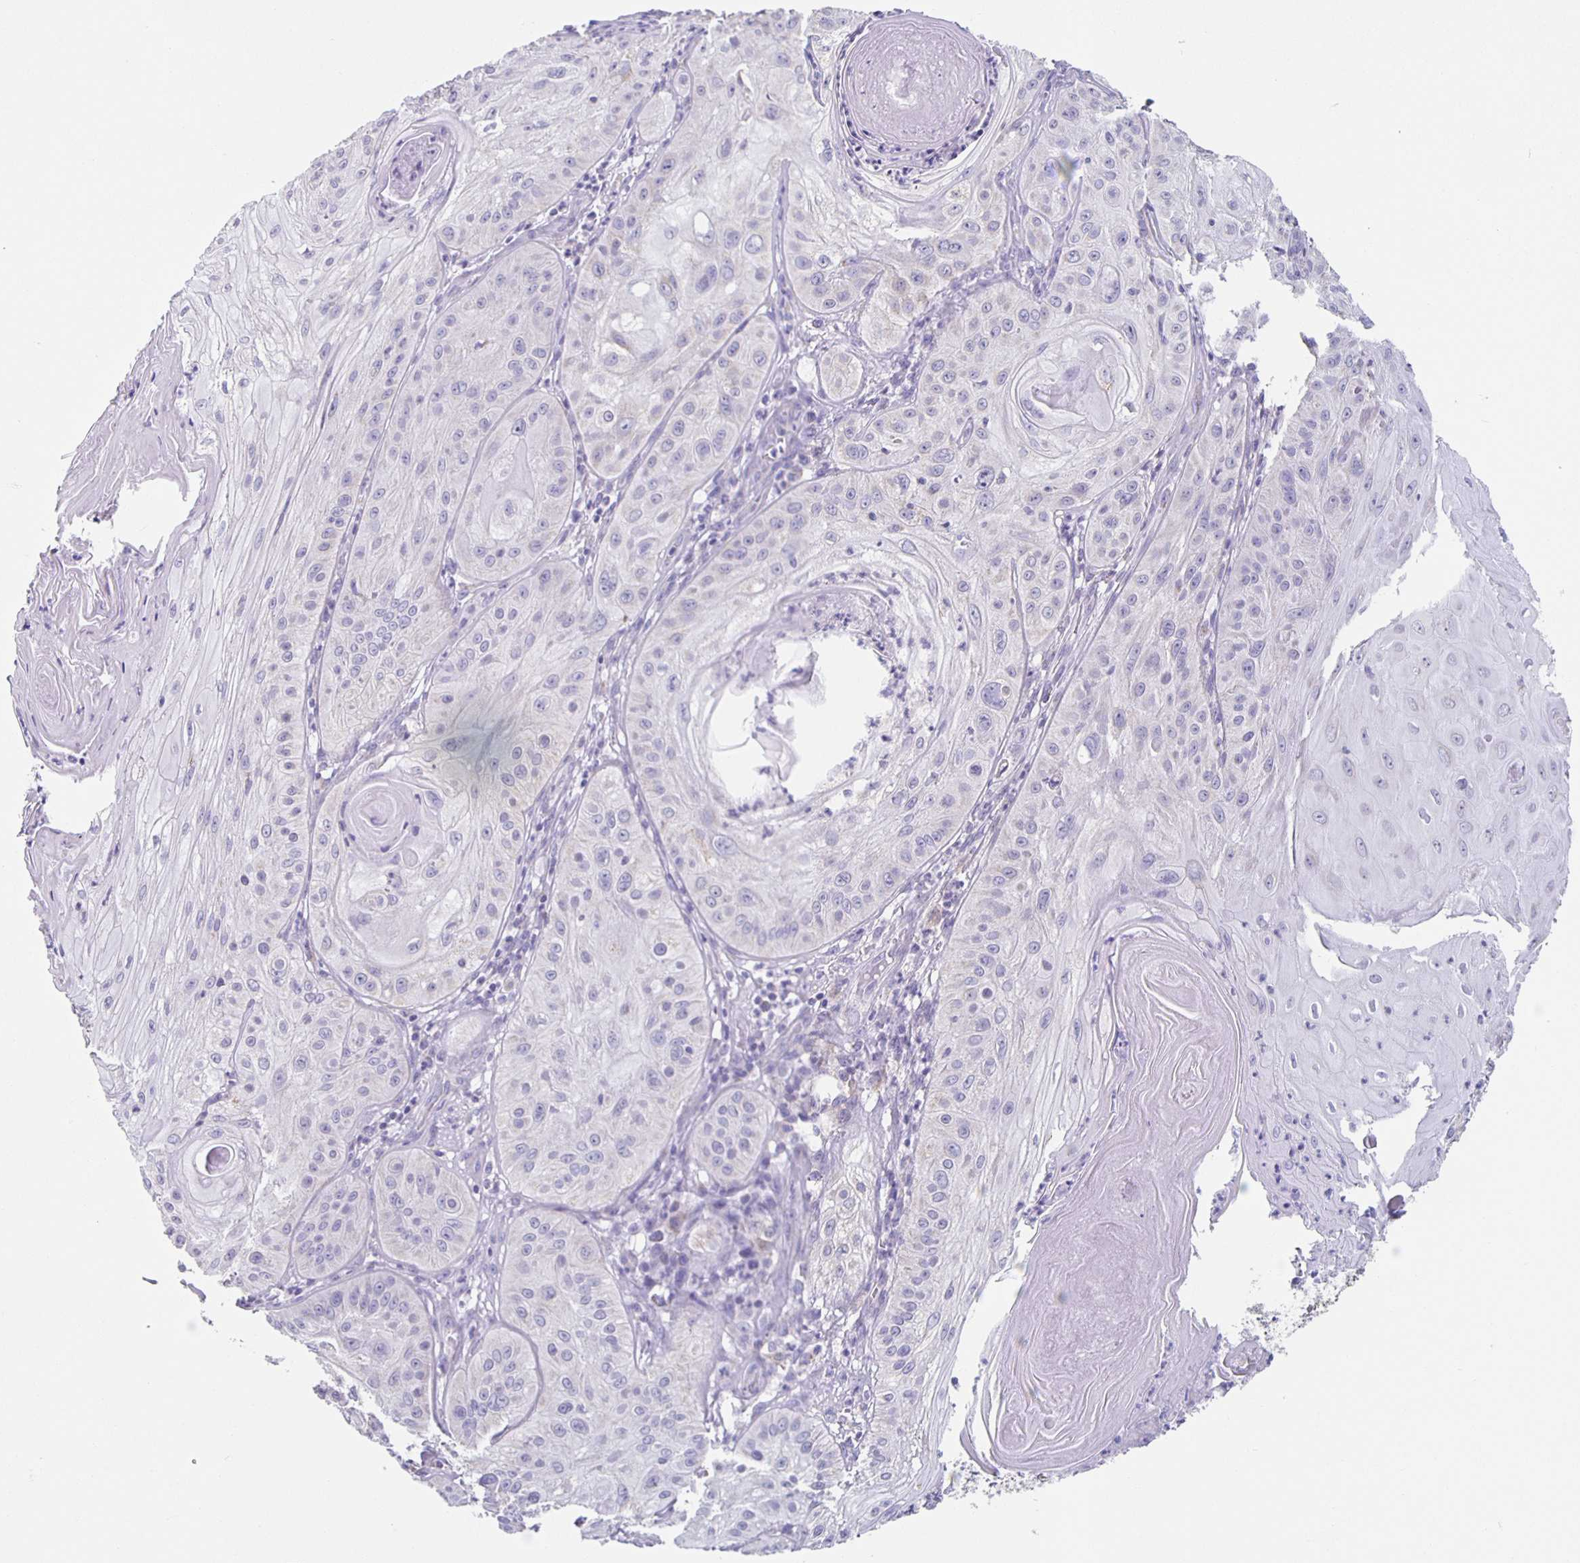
{"staining": {"intensity": "negative", "quantity": "none", "location": "none"}, "tissue": "skin cancer", "cell_type": "Tumor cells", "image_type": "cancer", "snomed": [{"axis": "morphology", "description": "Squamous cell carcinoma, NOS"}, {"axis": "topography", "description": "Skin"}], "caption": "Skin cancer was stained to show a protein in brown. There is no significant positivity in tumor cells.", "gene": "TPPP", "patient": {"sex": "male", "age": 85}}